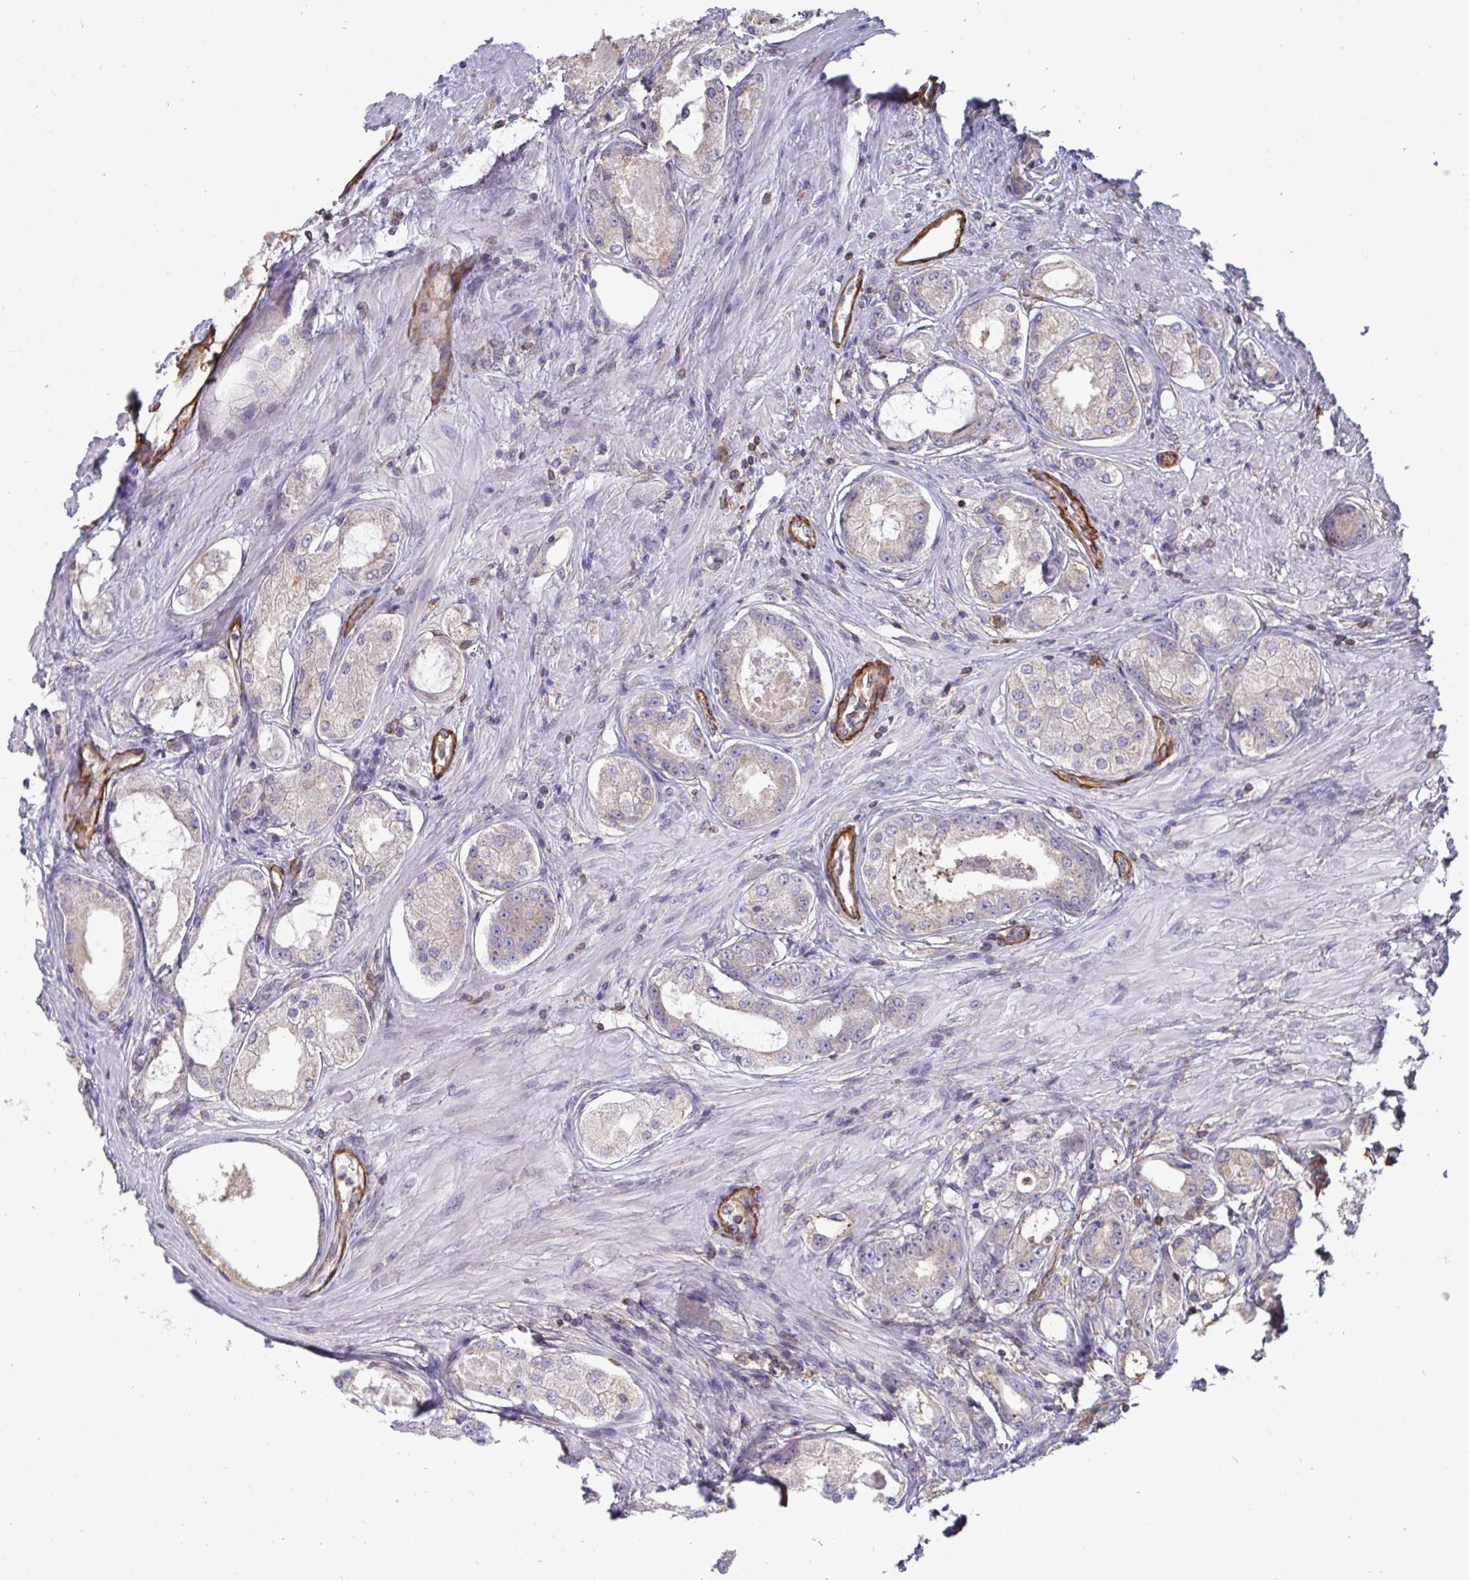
{"staining": {"intensity": "negative", "quantity": "none", "location": "none"}, "tissue": "prostate cancer", "cell_type": "Tumor cells", "image_type": "cancer", "snomed": [{"axis": "morphology", "description": "Adenocarcinoma, Low grade"}, {"axis": "topography", "description": "Prostate"}], "caption": "A micrograph of human adenocarcinoma (low-grade) (prostate) is negative for staining in tumor cells. (IHC, brightfield microscopy, high magnification).", "gene": "ISCU", "patient": {"sex": "male", "age": 68}}